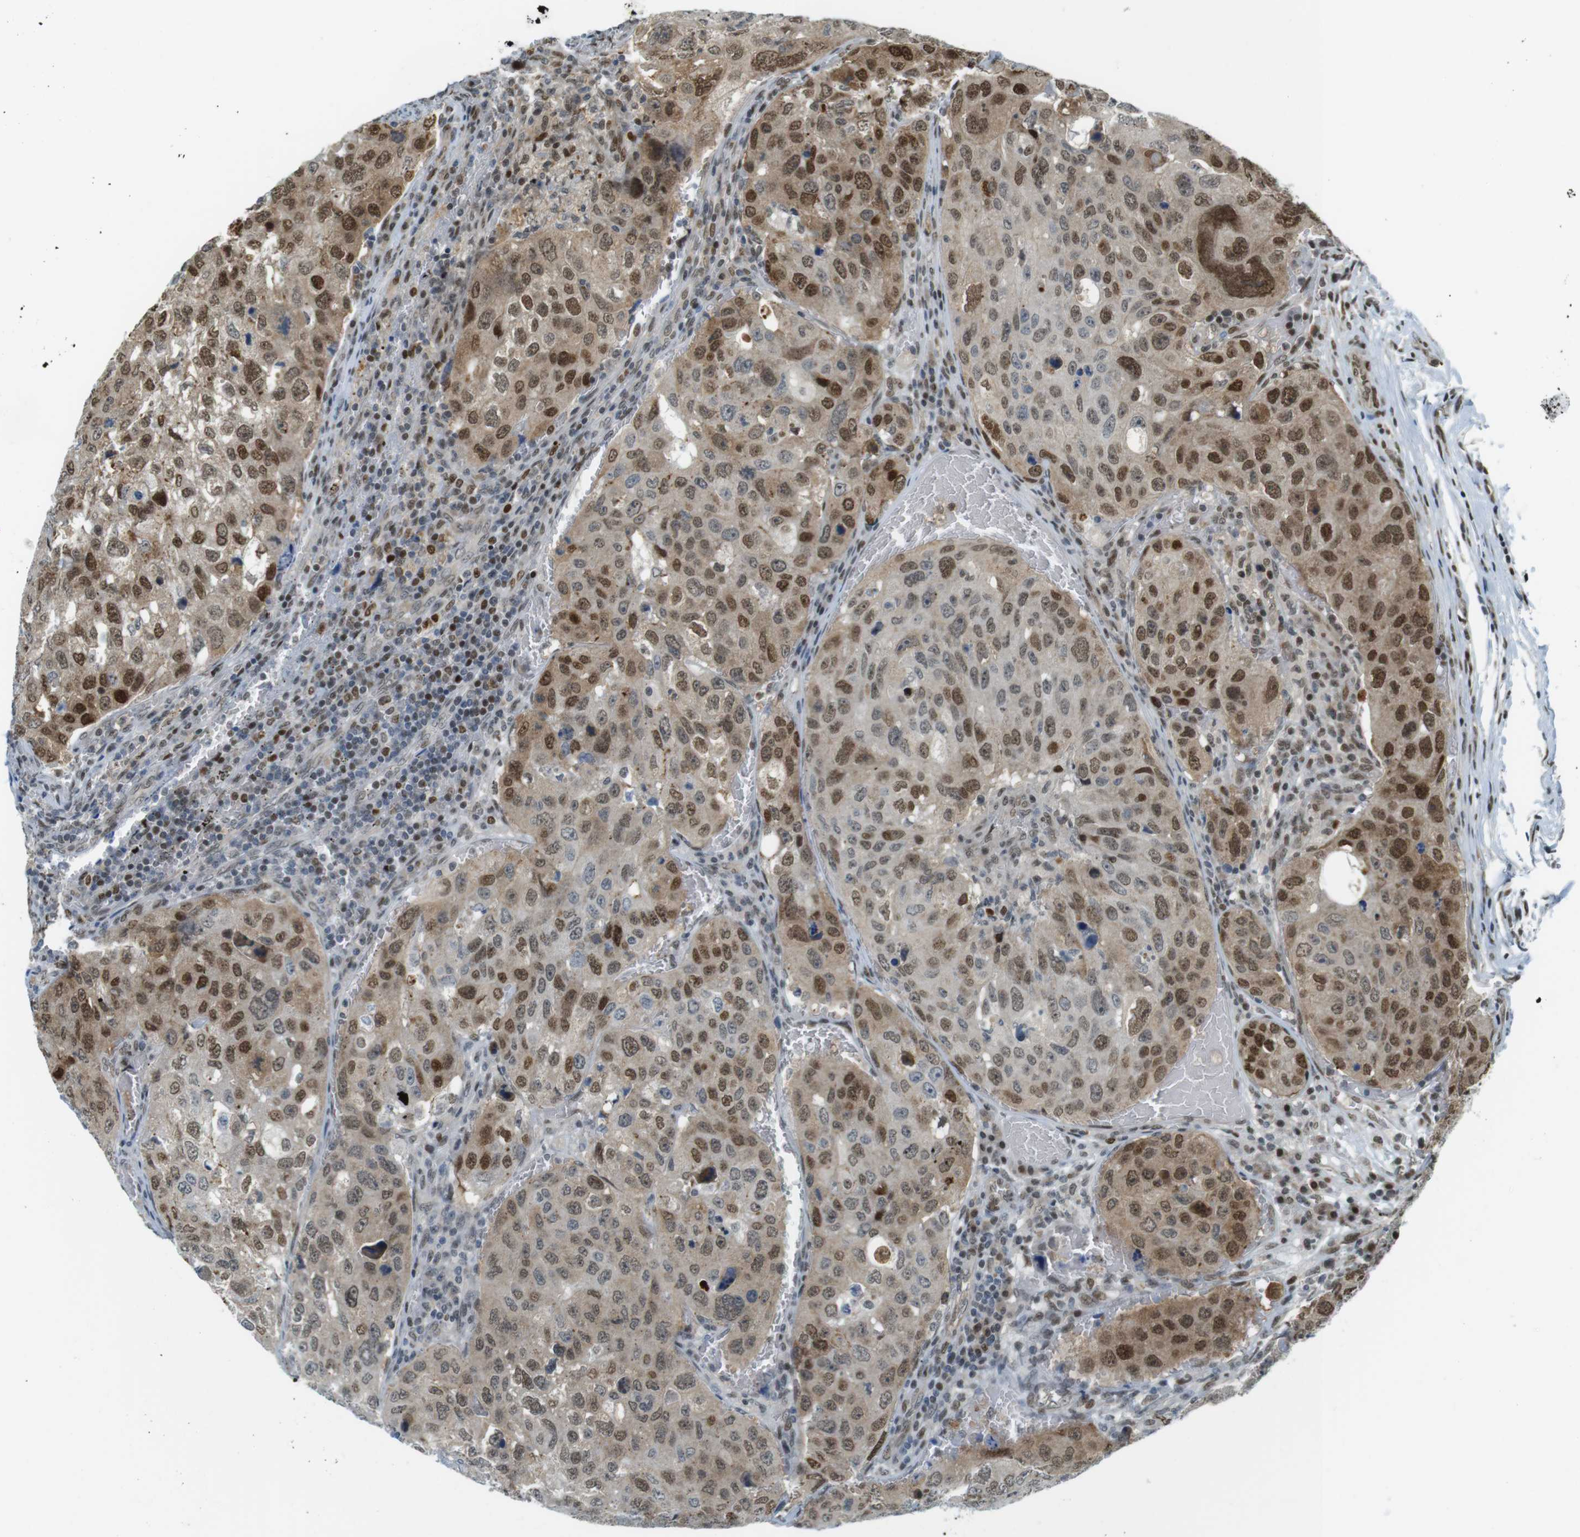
{"staining": {"intensity": "moderate", "quantity": ">75%", "location": "cytoplasmic/membranous,nuclear"}, "tissue": "urothelial cancer", "cell_type": "Tumor cells", "image_type": "cancer", "snomed": [{"axis": "morphology", "description": "Urothelial carcinoma, High grade"}, {"axis": "topography", "description": "Lymph node"}, {"axis": "topography", "description": "Urinary bladder"}], "caption": "Urothelial cancer stained with DAB immunohistochemistry demonstrates medium levels of moderate cytoplasmic/membranous and nuclear expression in about >75% of tumor cells.", "gene": "UBB", "patient": {"sex": "male", "age": 51}}